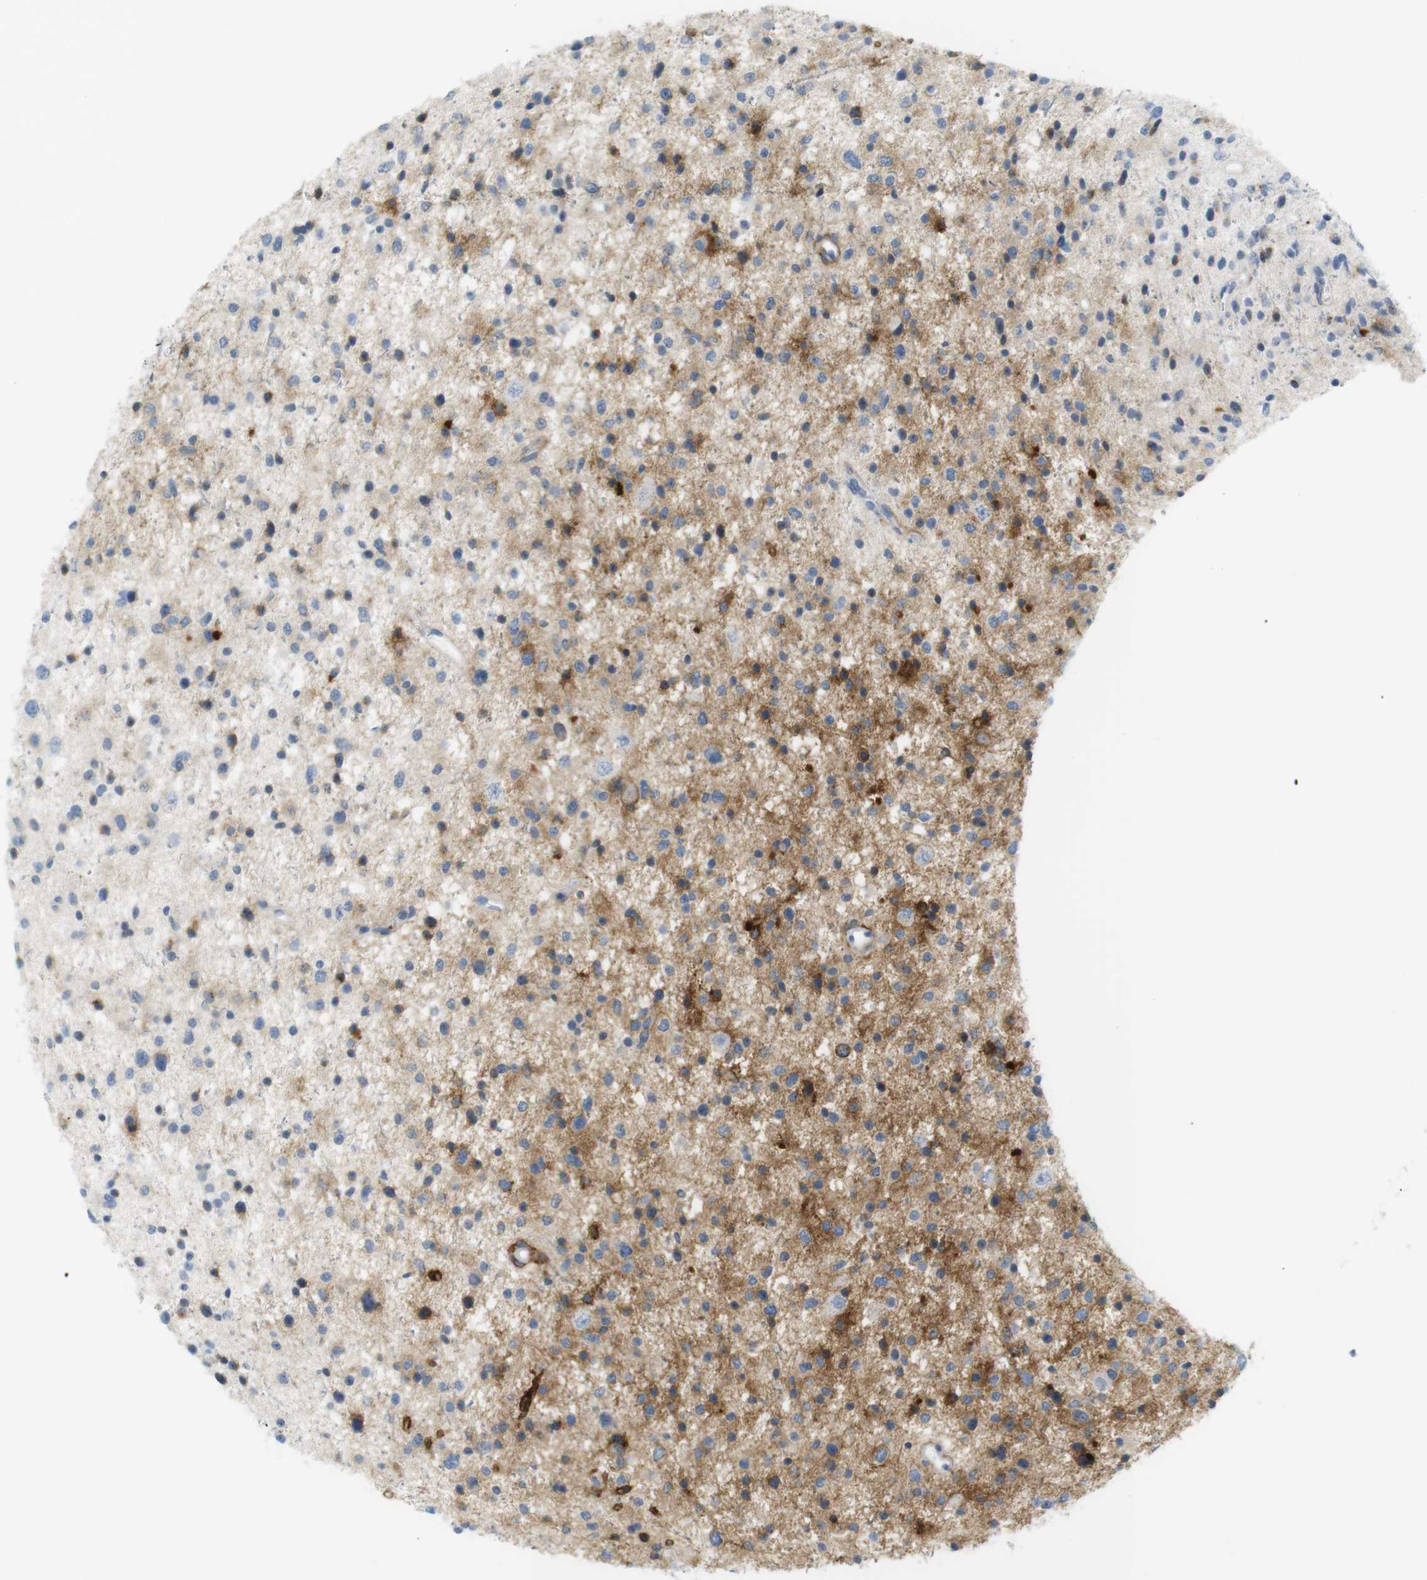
{"staining": {"intensity": "strong", "quantity": "<25%", "location": "cytoplasmic/membranous"}, "tissue": "glioma", "cell_type": "Tumor cells", "image_type": "cancer", "snomed": [{"axis": "morphology", "description": "Glioma, malignant, Low grade"}, {"axis": "topography", "description": "Brain"}], "caption": "Approximately <25% of tumor cells in human malignant glioma (low-grade) demonstrate strong cytoplasmic/membranous protein positivity as visualized by brown immunohistochemical staining.", "gene": "F2R", "patient": {"sex": "female", "age": 37}}